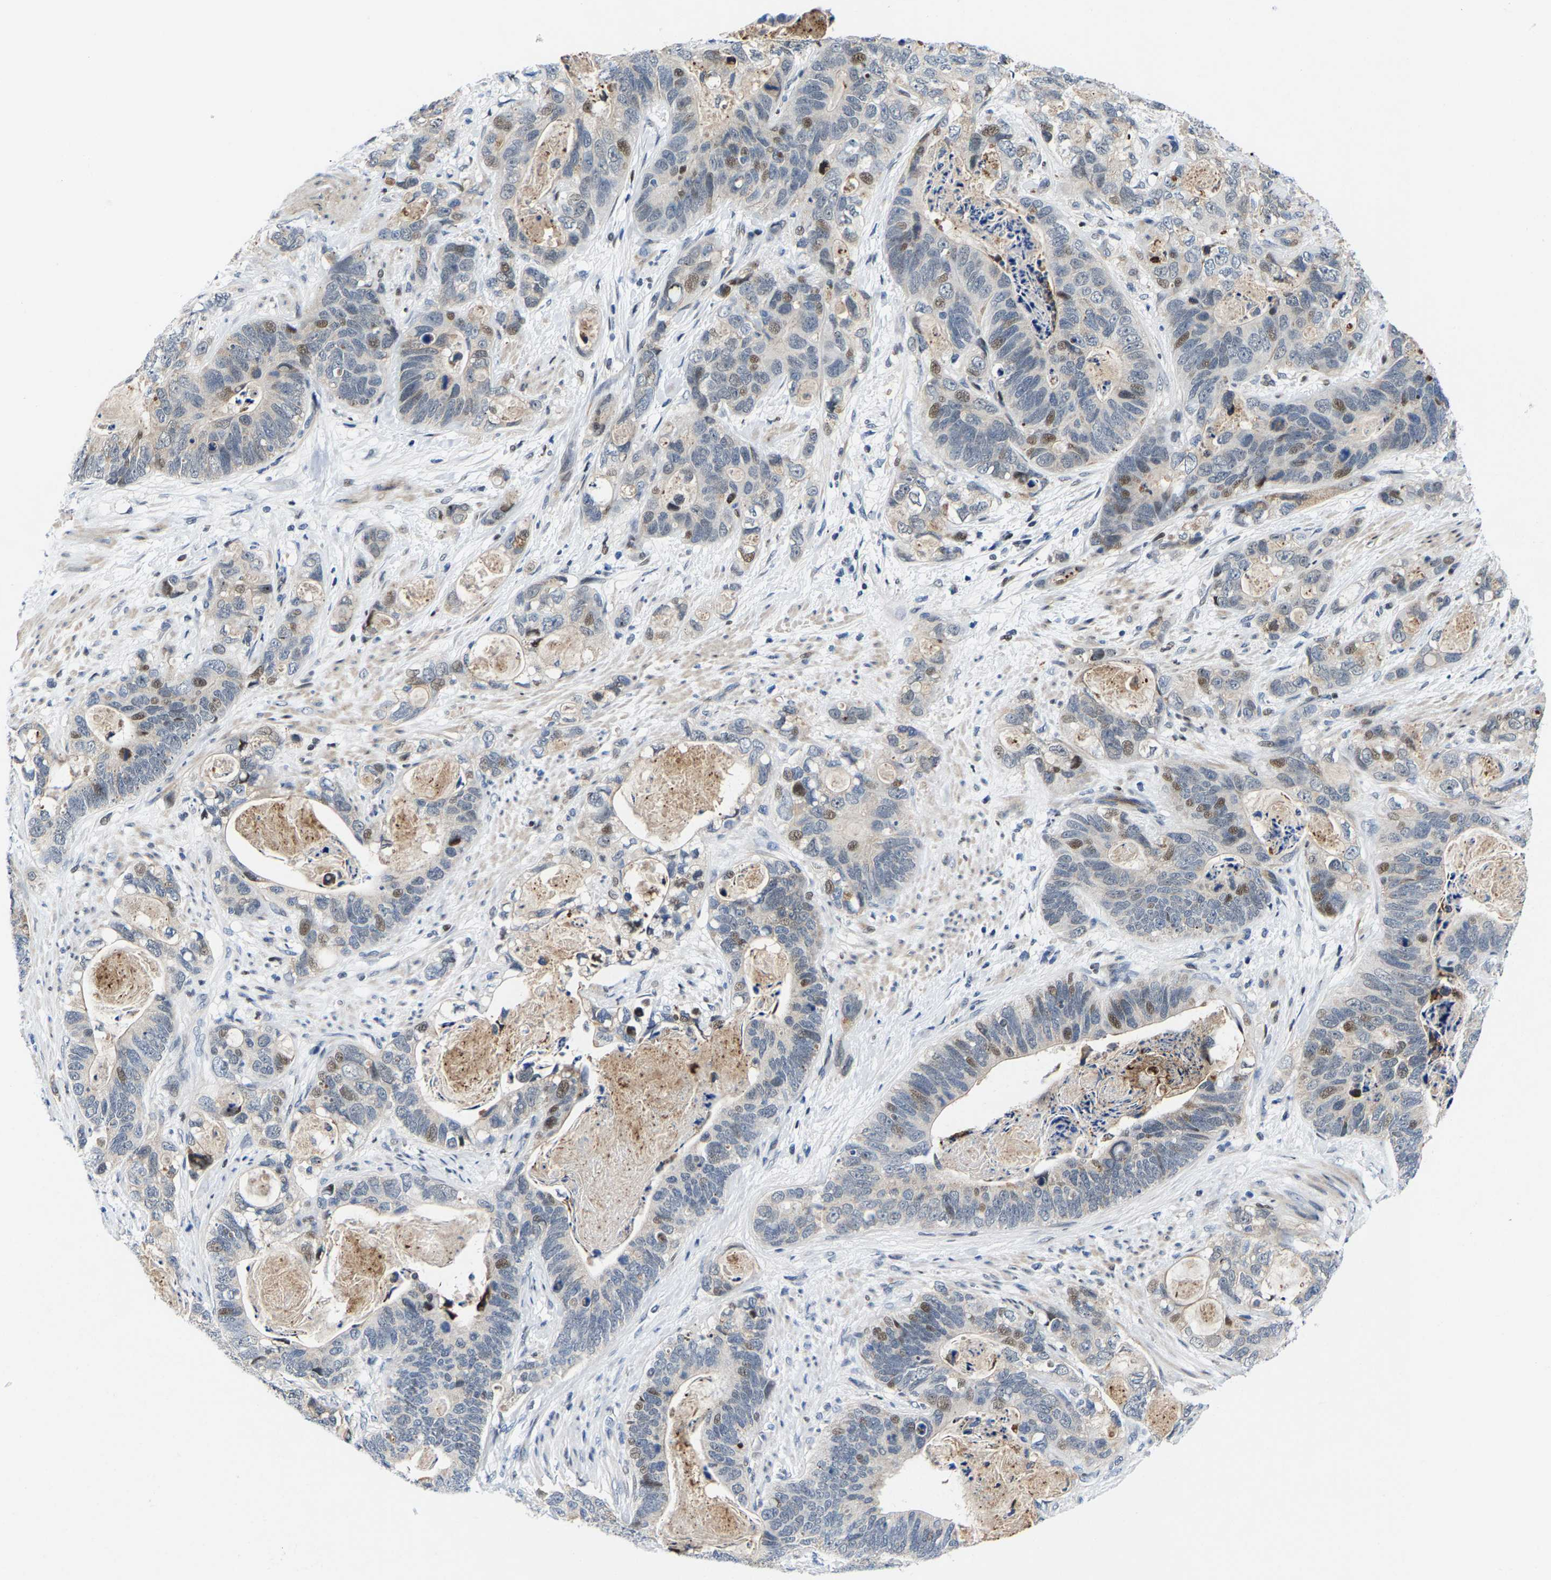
{"staining": {"intensity": "moderate", "quantity": "<25%", "location": "nuclear"}, "tissue": "stomach cancer", "cell_type": "Tumor cells", "image_type": "cancer", "snomed": [{"axis": "morphology", "description": "Normal tissue, NOS"}, {"axis": "morphology", "description": "Adenocarcinoma, NOS"}, {"axis": "topography", "description": "Stomach"}], "caption": "This histopathology image exhibits immunohistochemistry (IHC) staining of human stomach cancer, with low moderate nuclear expression in about <25% of tumor cells.", "gene": "GTPBP10", "patient": {"sex": "female", "age": 89}}